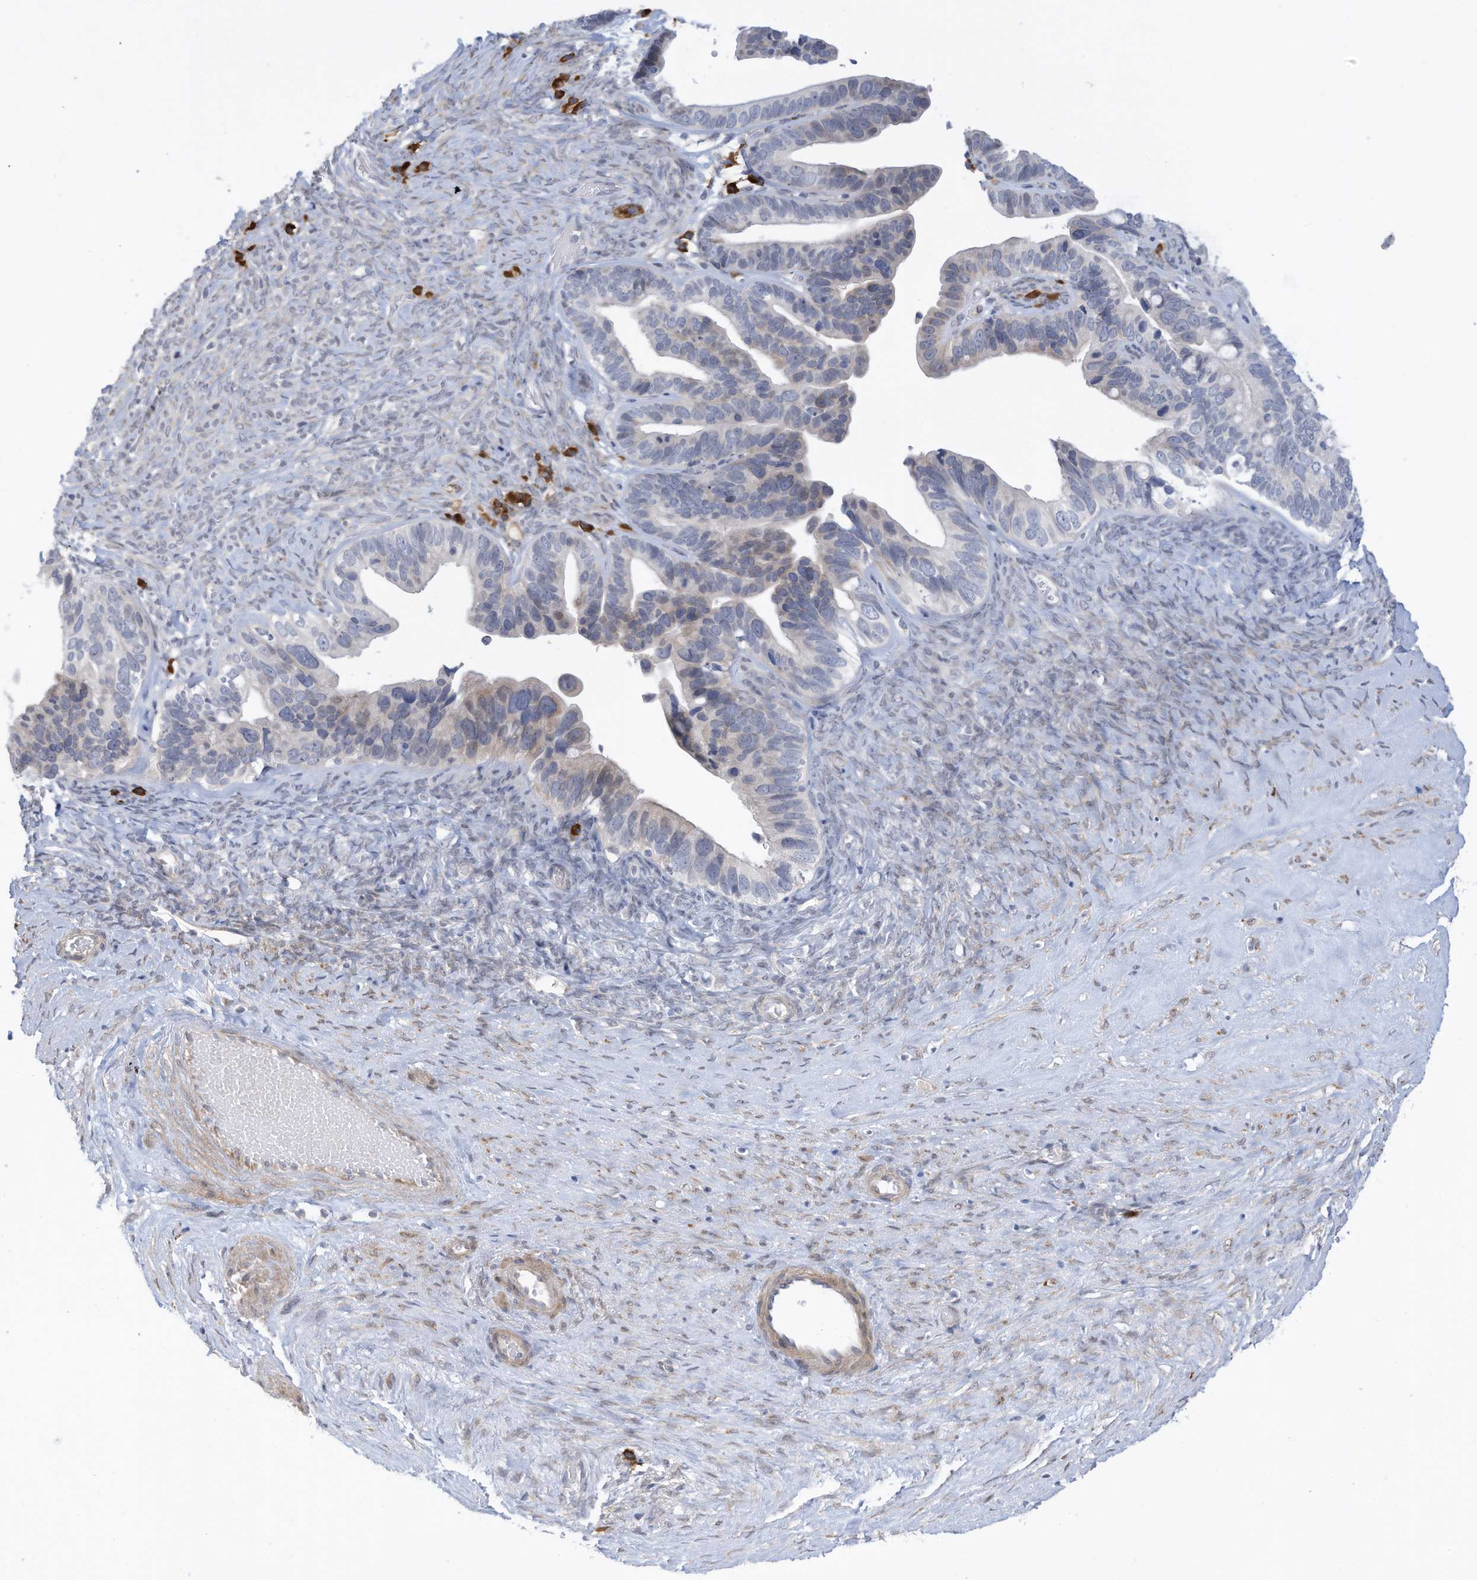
{"staining": {"intensity": "negative", "quantity": "none", "location": "none"}, "tissue": "ovarian cancer", "cell_type": "Tumor cells", "image_type": "cancer", "snomed": [{"axis": "morphology", "description": "Cystadenocarcinoma, serous, NOS"}, {"axis": "topography", "description": "Ovary"}], "caption": "Tumor cells show no significant expression in ovarian cancer (serous cystadenocarcinoma). (Brightfield microscopy of DAB immunohistochemistry at high magnification).", "gene": "ZNF292", "patient": {"sex": "female", "age": 56}}